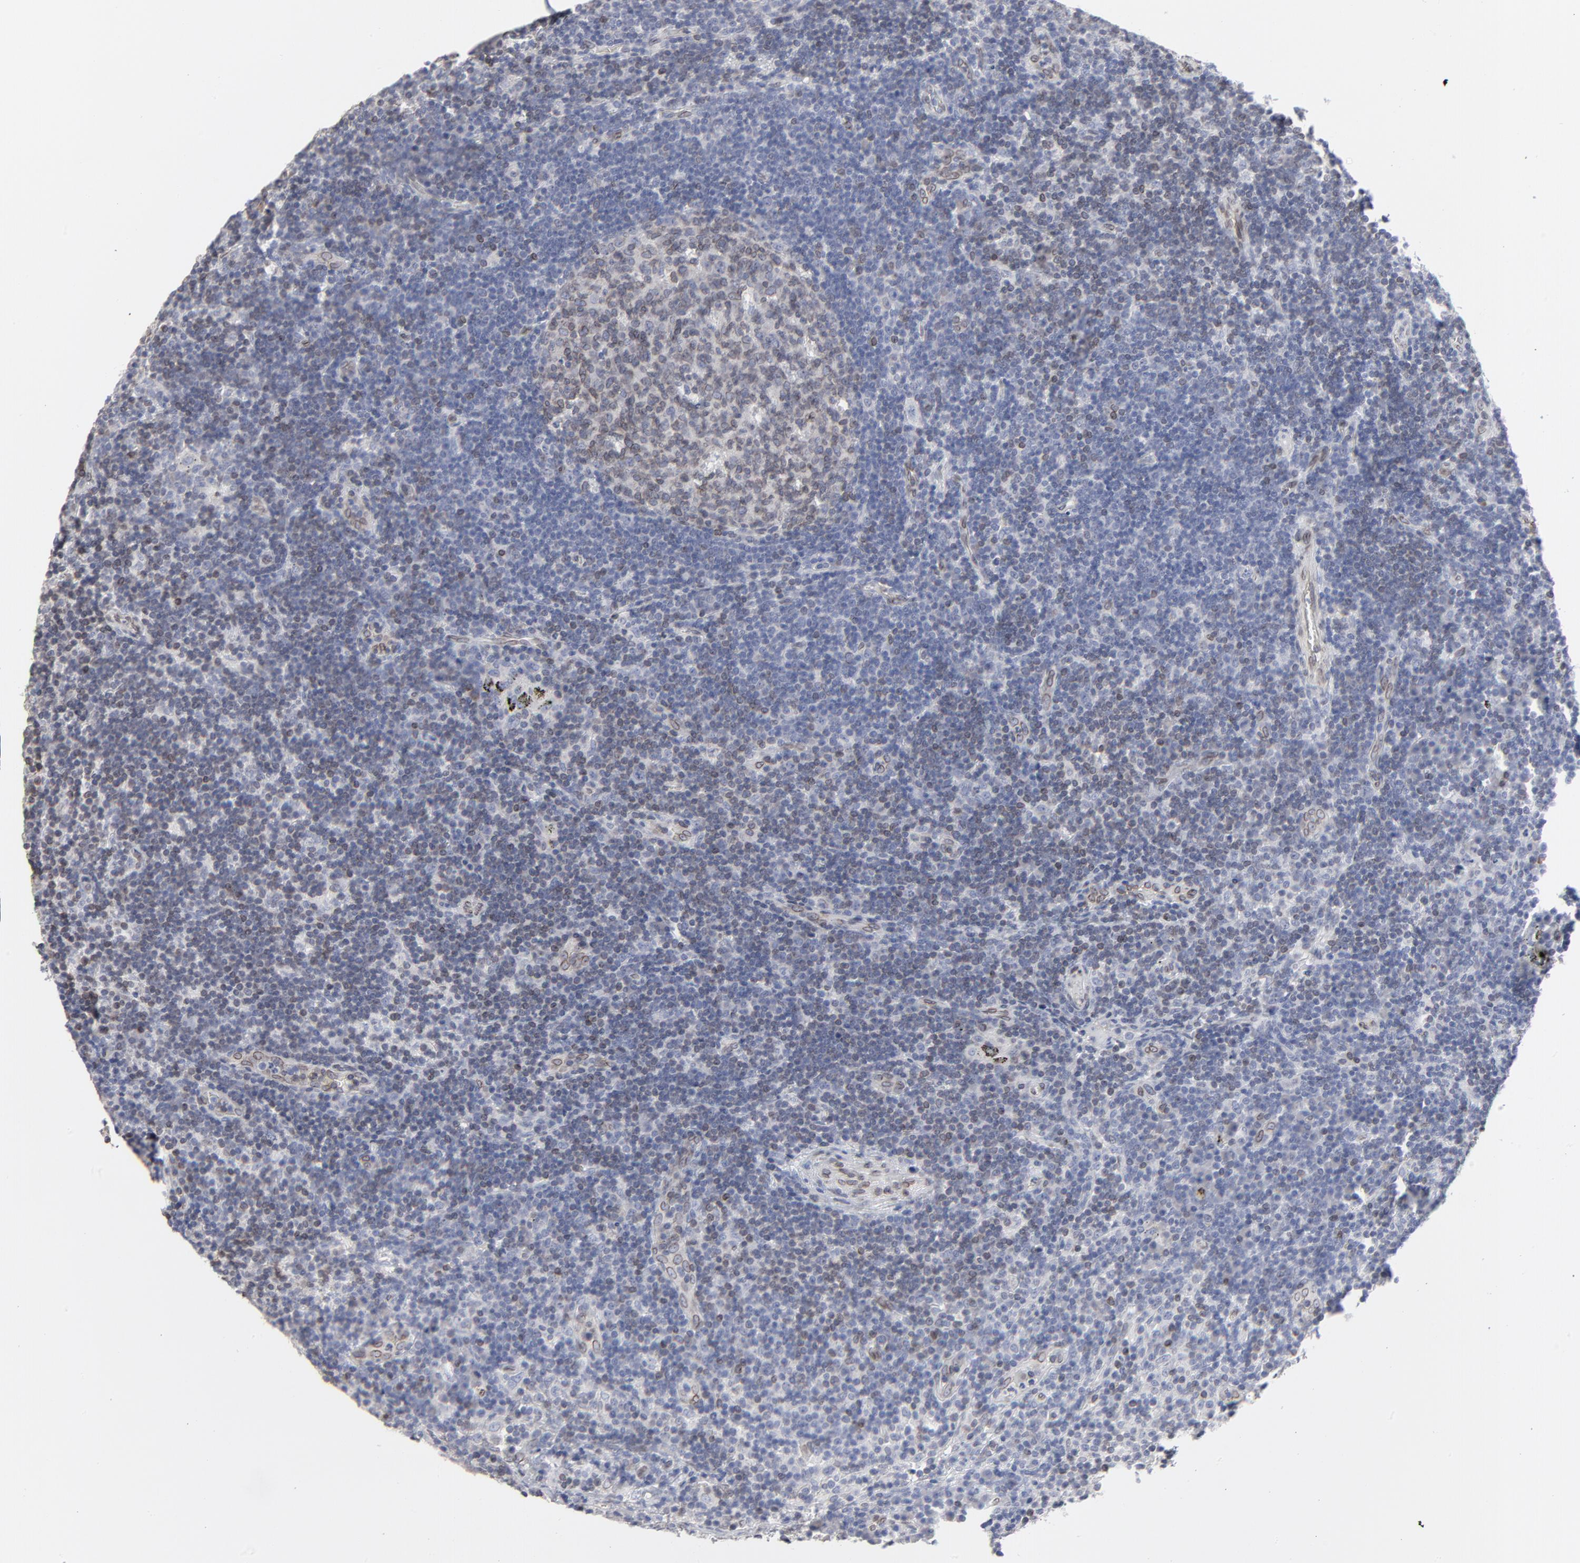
{"staining": {"intensity": "weak", "quantity": ">75%", "location": "cytoplasmic/membranous,nuclear"}, "tissue": "lymph node", "cell_type": "Germinal center cells", "image_type": "normal", "snomed": [{"axis": "morphology", "description": "Normal tissue, NOS"}, {"axis": "morphology", "description": "Uncertain malignant potential"}, {"axis": "topography", "description": "Lymph node"}, {"axis": "topography", "description": "Salivary gland, NOS"}], "caption": "Protein expression analysis of normal lymph node displays weak cytoplasmic/membranous,nuclear staining in approximately >75% of germinal center cells.", "gene": "SYNE2", "patient": {"sex": "female", "age": 51}}